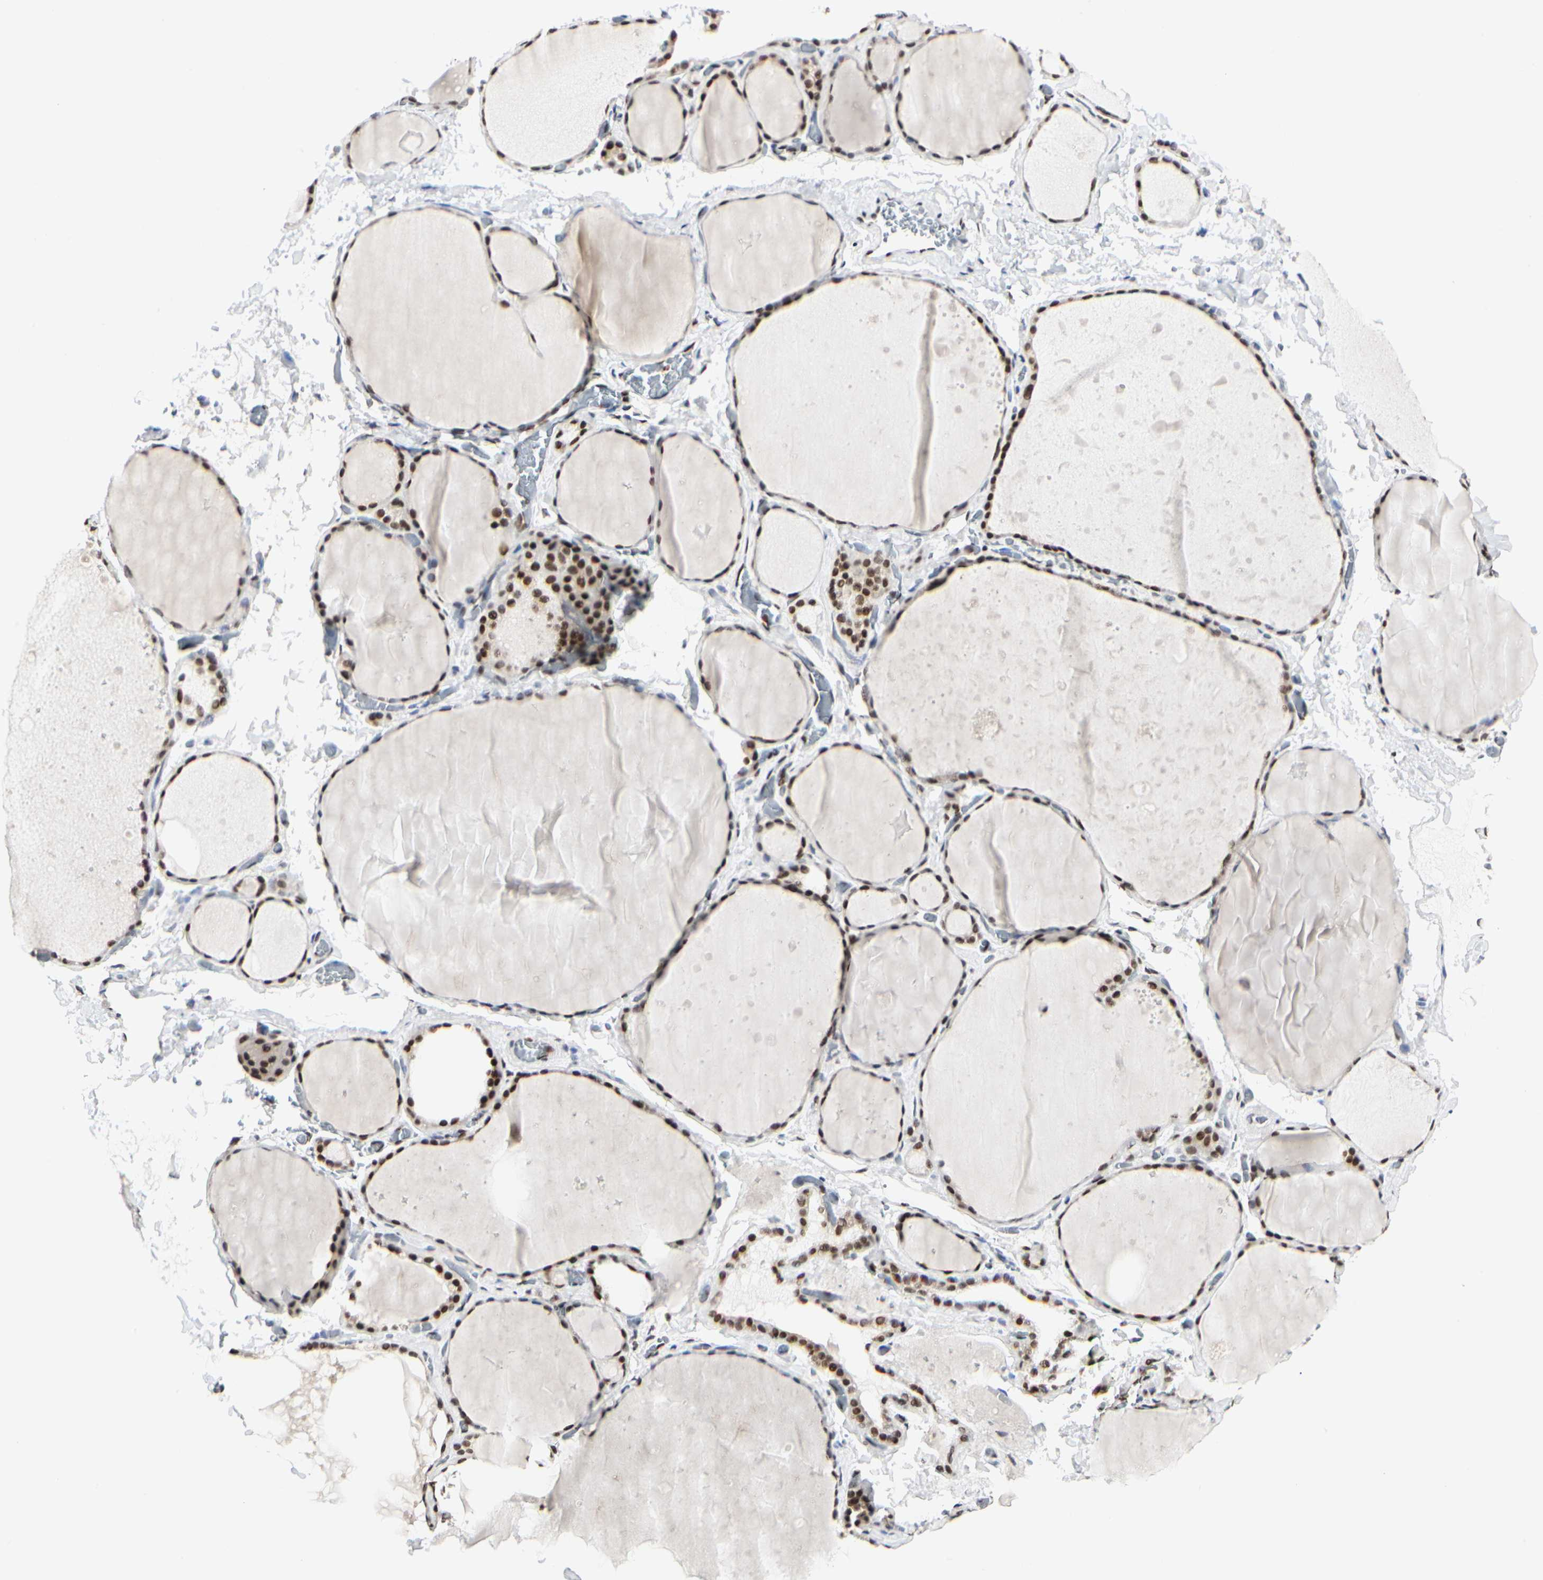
{"staining": {"intensity": "moderate", "quantity": ">75%", "location": "nuclear"}, "tissue": "thyroid gland", "cell_type": "Glandular cells", "image_type": "normal", "snomed": [{"axis": "morphology", "description": "Normal tissue, NOS"}, {"axis": "topography", "description": "Thyroid gland"}], "caption": "IHC micrograph of normal human thyroid gland stained for a protein (brown), which displays medium levels of moderate nuclear expression in approximately >75% of glandular cells.", "gene": "PRMT3", "patient": {"sex": "male", "age": 76}}